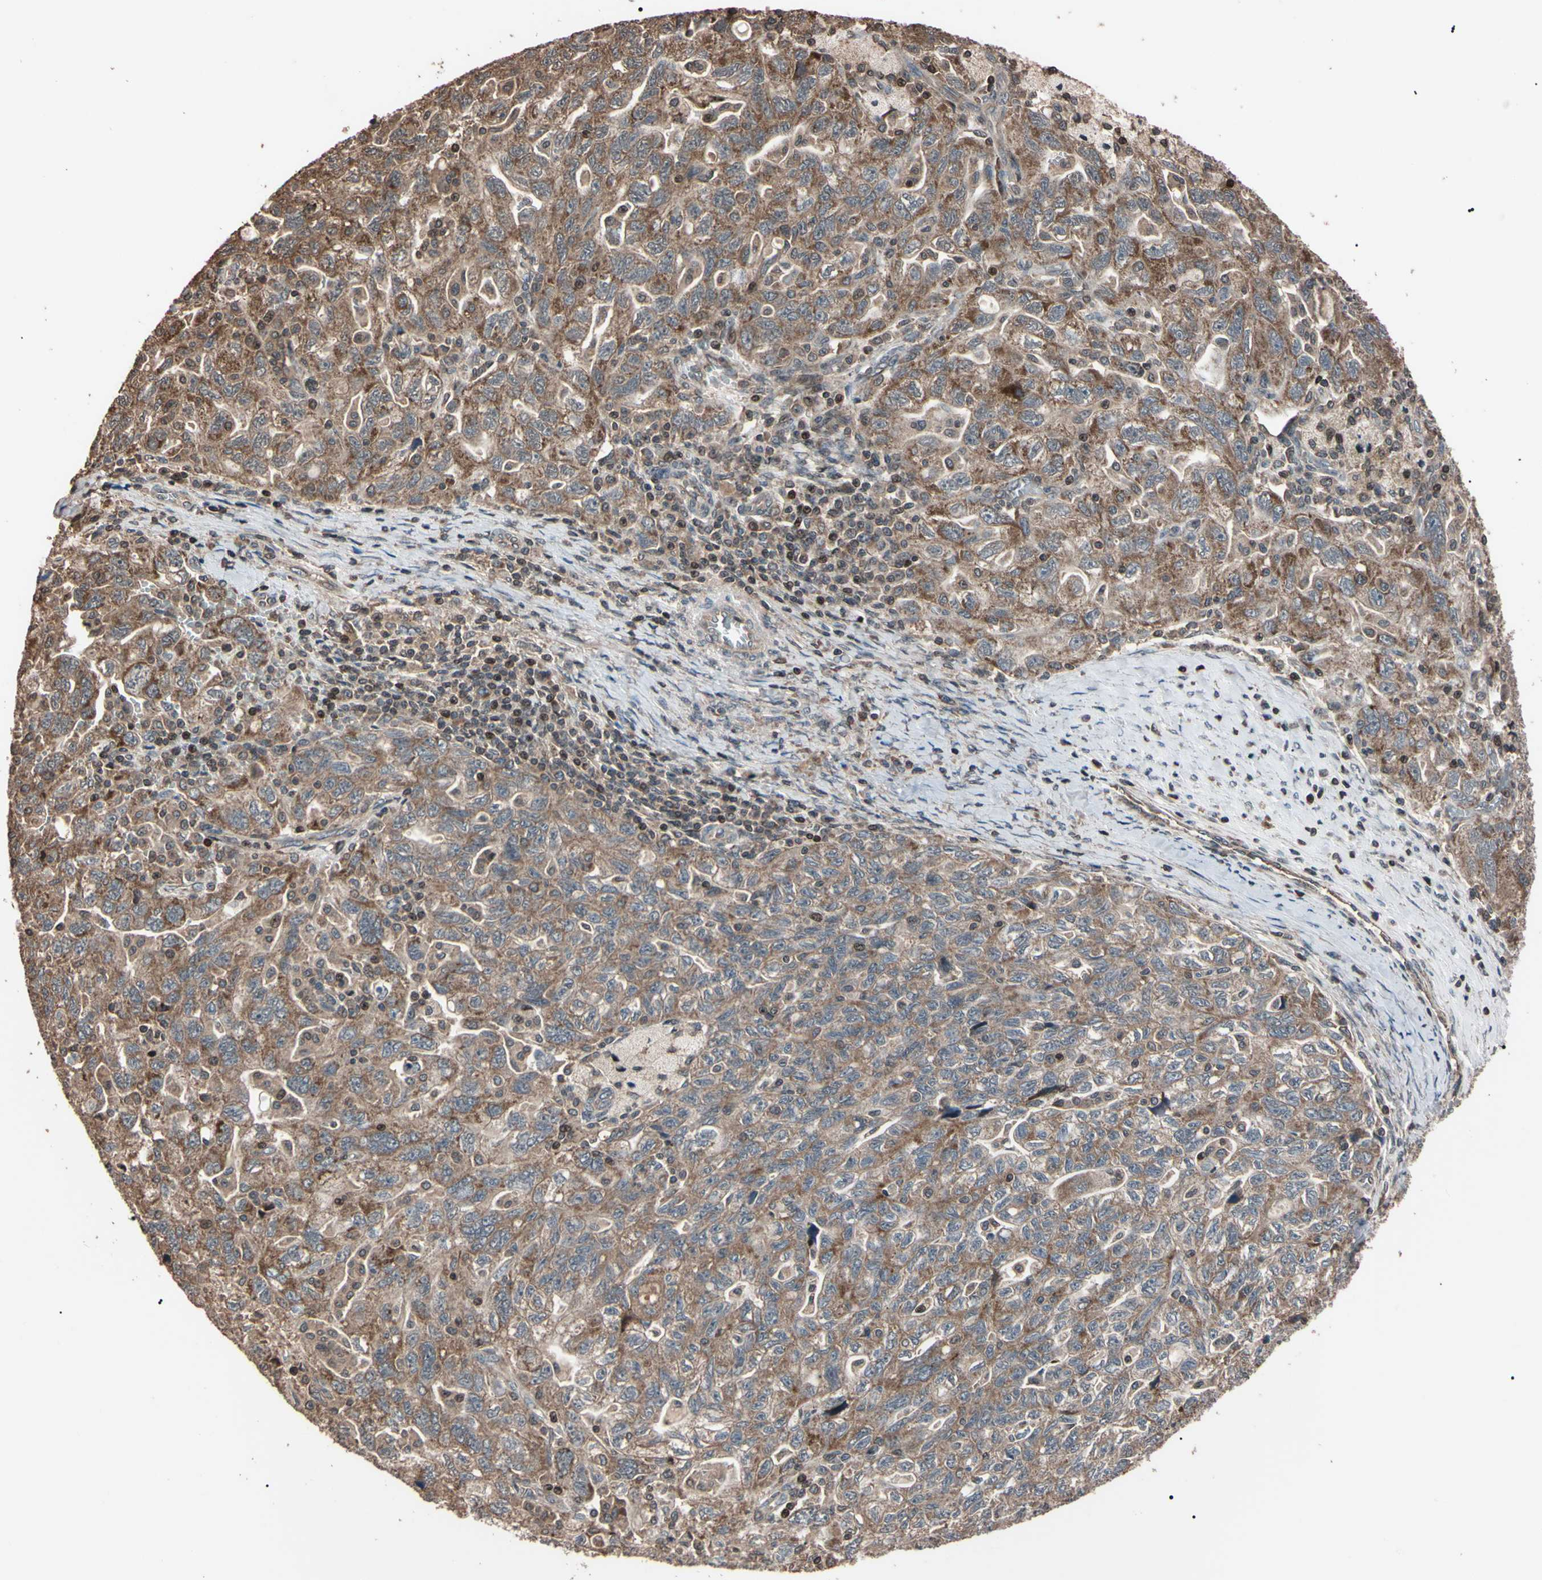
{"staining": {"intensity": "moderate", "quantity": ">75%", "location": "cytoplasmic/membranous"}, "tissue": "ovarian cancer", "cell_type": "Tumor cells", "image_type": "cancer", "snomed": [{"axis": "morphology", "description": "Carcinoma, NOS"}, {"axis": "morphology", "description": "Cystadenocarcinoma, serous, NOS"}, {"axis": "topography", "description": "Ovary"}], "caption": "Immunohistochemical staining of human serous cystadenocarcinoma (ovarian) reveals moderate cytoplasmic/membranous protein staining in about >75% of tumor cells.", "gene": "TNFRSF1A", "patient": {"sex": "female", "age": 69}}